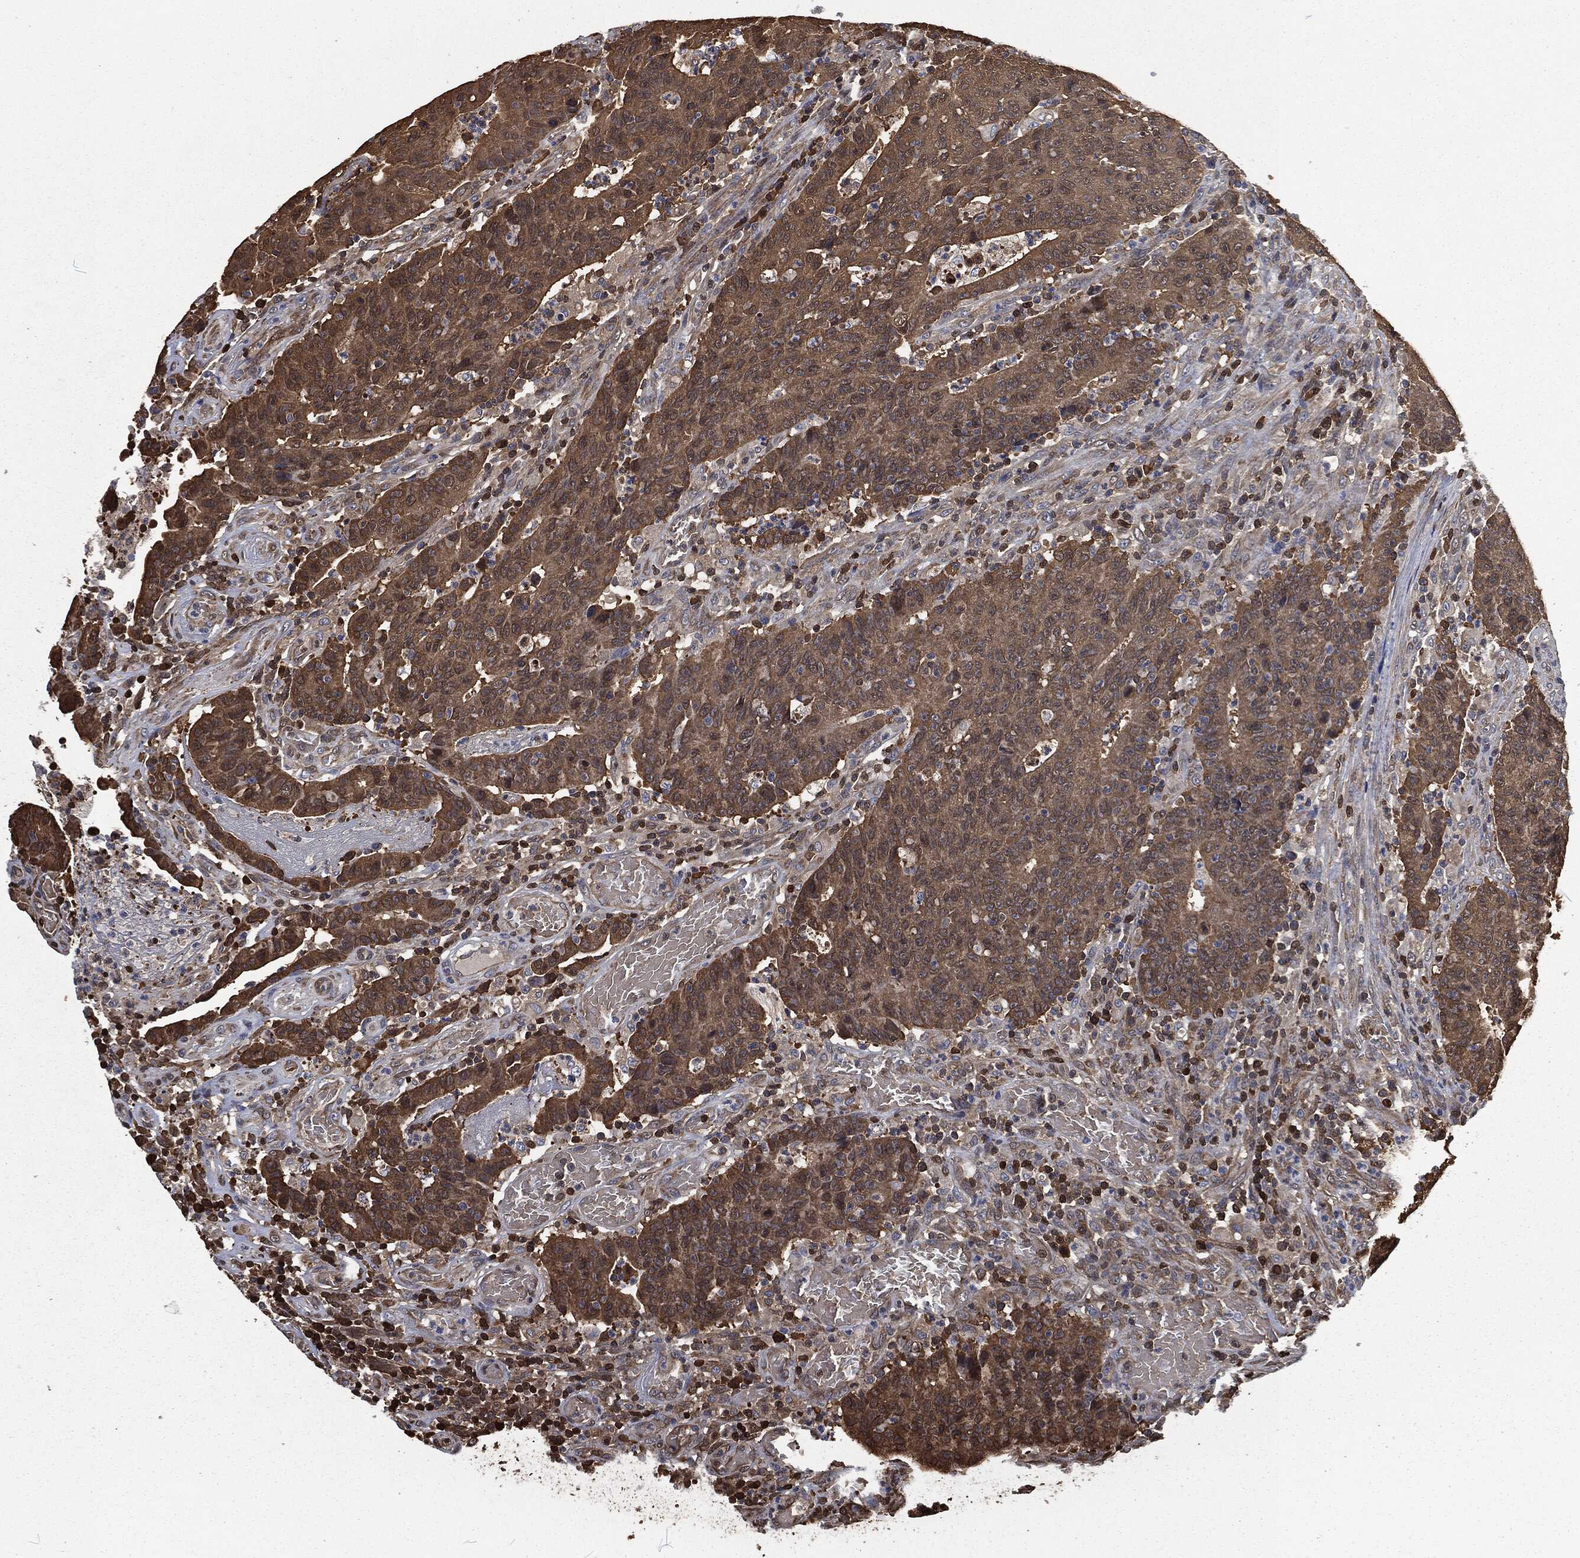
{"staining": {"intensity": "moderate", "quantity": ">75%", "location": "cytoplasmic/membranous"}, "tissue": "colorectal cancer", "cell_type": "Tumor cells", "image_type": "cancer", "snomed": [{"axis": "morphology", "description": "Adenocarcinoma, NOS"}, {"axis": "topography", "description": "Colon"}], "caption": "Brown immunohistochemical staining in colorectal cancer displays moderate cytoplasmic/membranous expression in approximately >75% of tumor cells.", "gene": "PRDX4", "patient": {"sex": "female", "age": 75}}